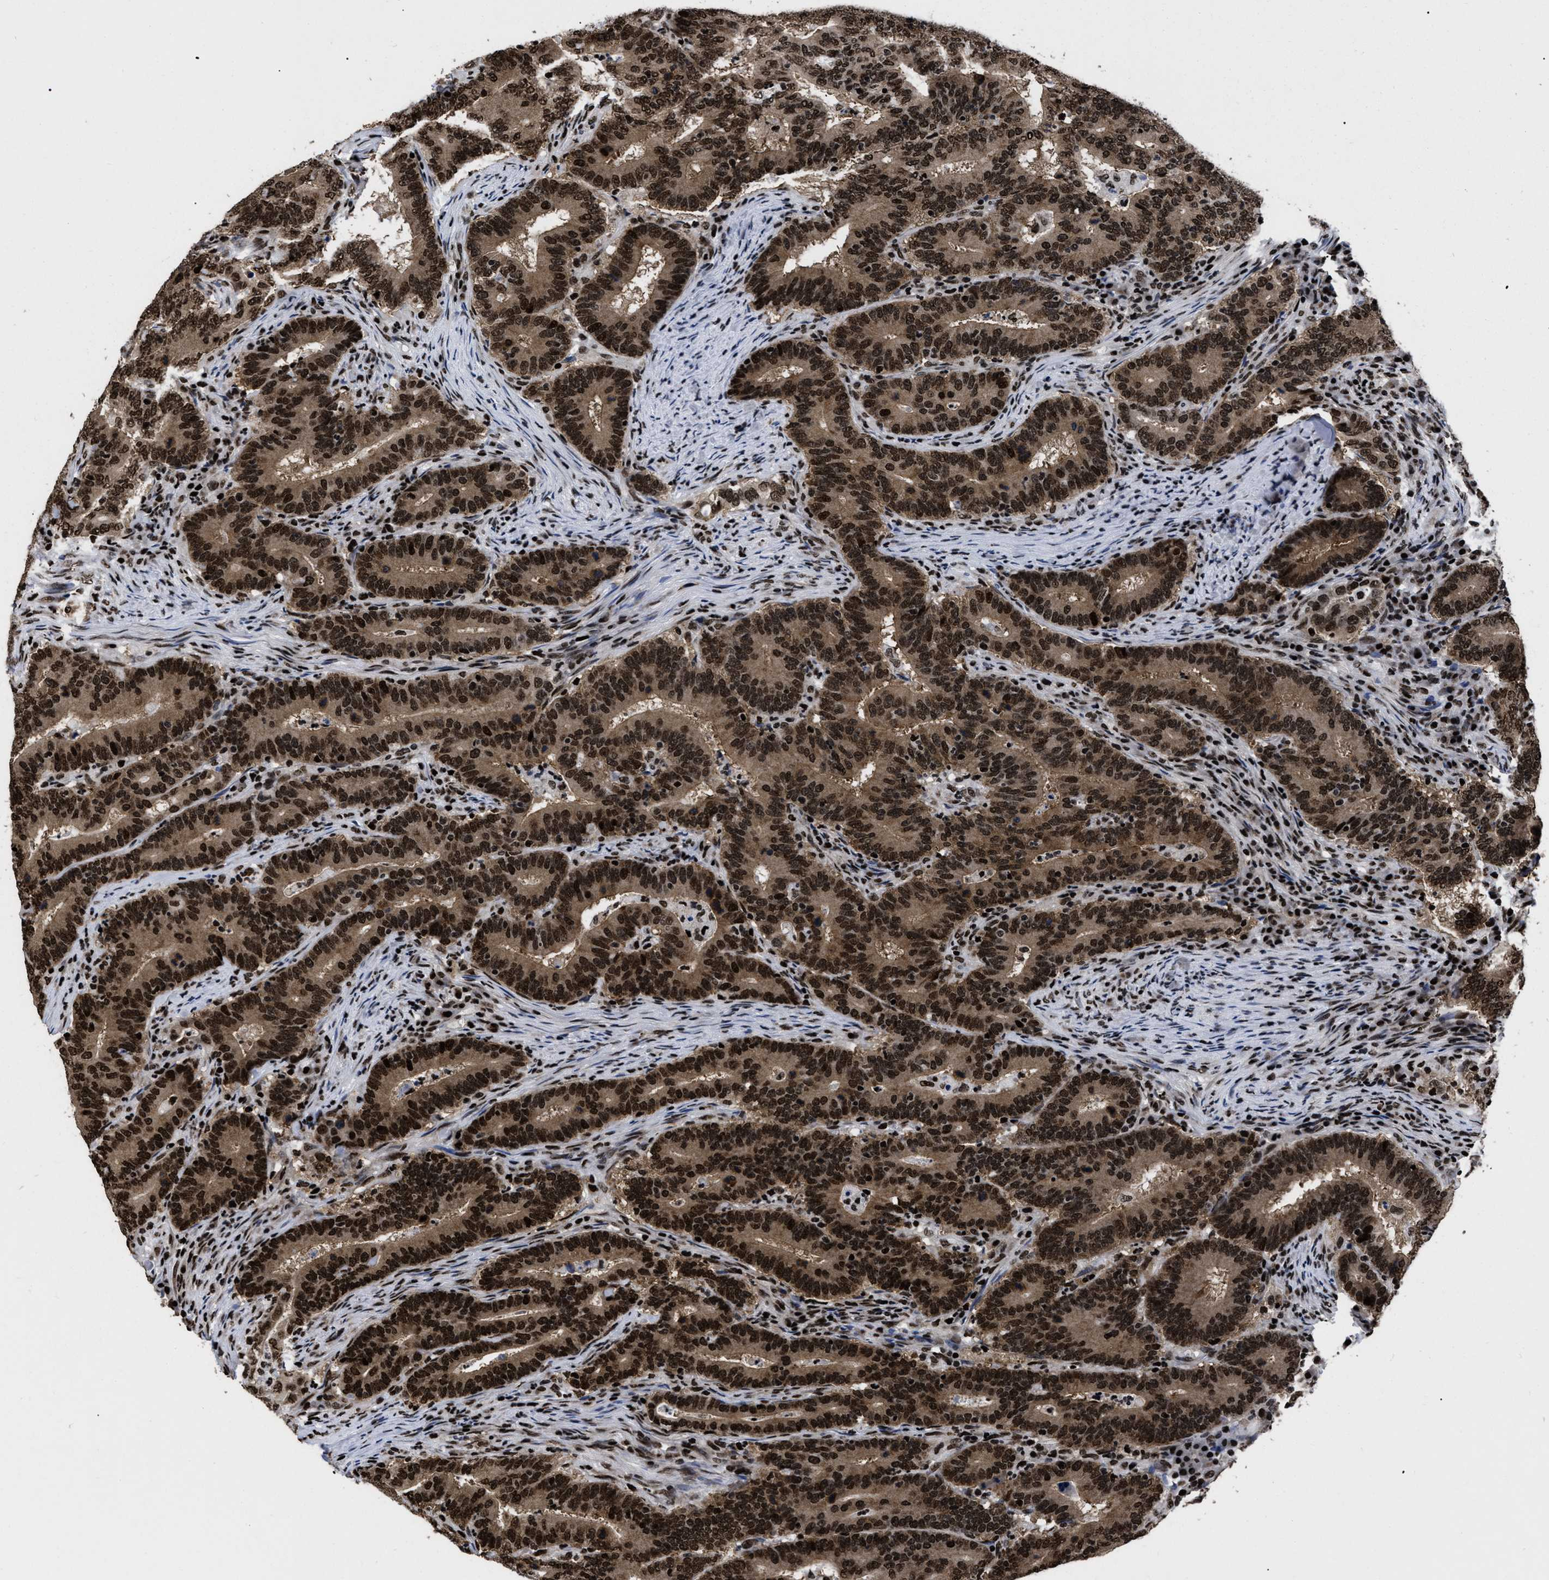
{"staining": {"intensity": "strong", "quantity": ">75%", "location": "cytoplasmic/membranous,nuclear"}, "tissue": "colorectal cancer", "cell_type": "Tumor cells", "image_type": "cancer", "snomed": [{"axis": "morphology", "description": "Adenocarcinoma, NOS"}, {"axis": "topography", "description": "Colon"}], "caption": "DAB immunohistochemical staining of human colorectal cancer demonstrates strong cytoplasmic/membranous and nuclear protein expression in about >75% of tumor cells.", "gene": "CALHM3", "patient": {"sex": "female", "age": 66}}